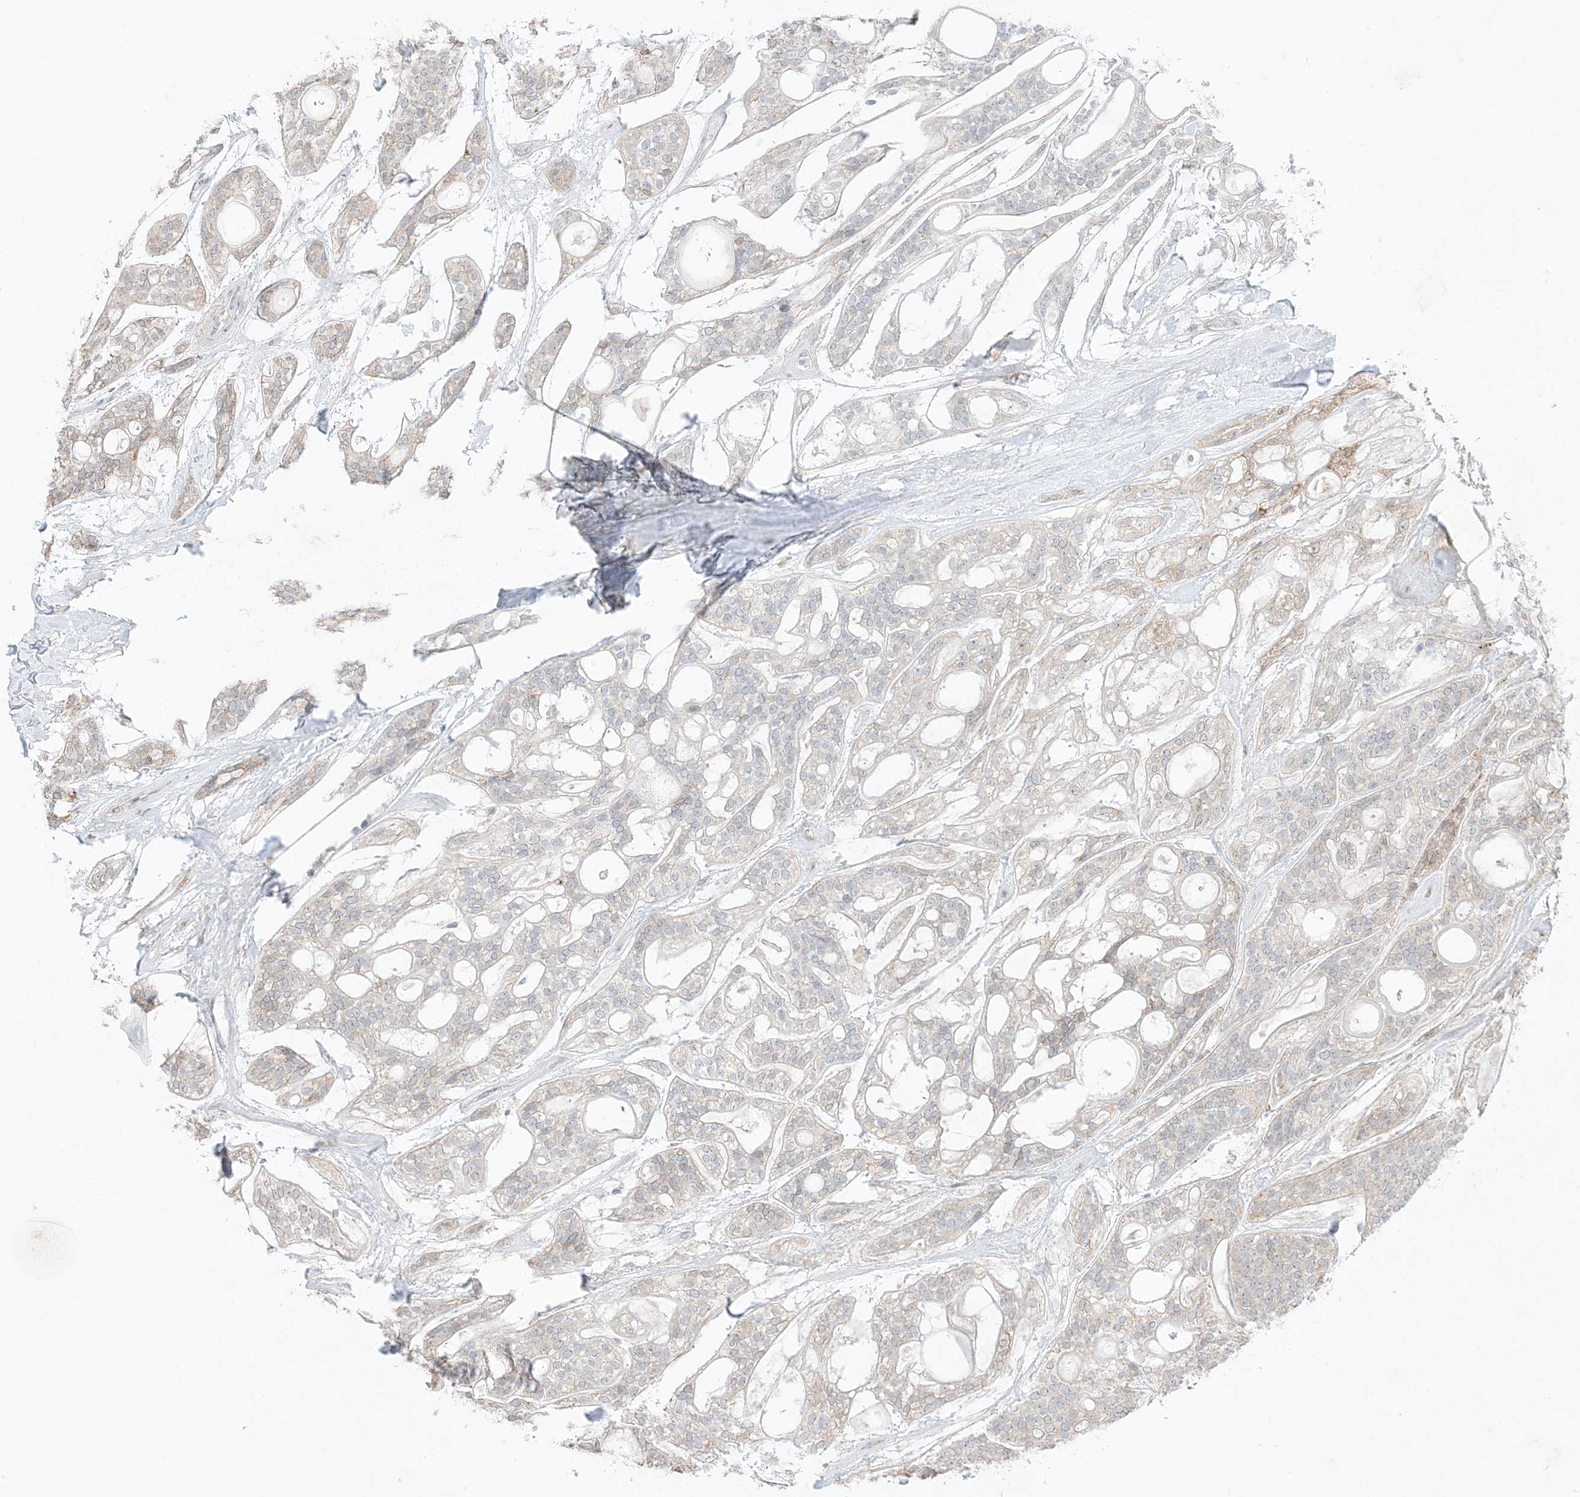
{"staining": {"intensity": "negative", "quantity": "none", "location": "none"}, "tissue": "head and neck cancer", "cell_type": "Tumor cells", "image_type": "cancer", "snomed": [{"axis": "morphology", "description": "Adenocarcinoma, NOS"}, {"axis": "topography", "description": "Head-Neck"}], "caption": "Tumor cells show no significant staining in head and neck cancer.", "gene": "ODC1", "patient": {"sex": "male", "age": 66}}